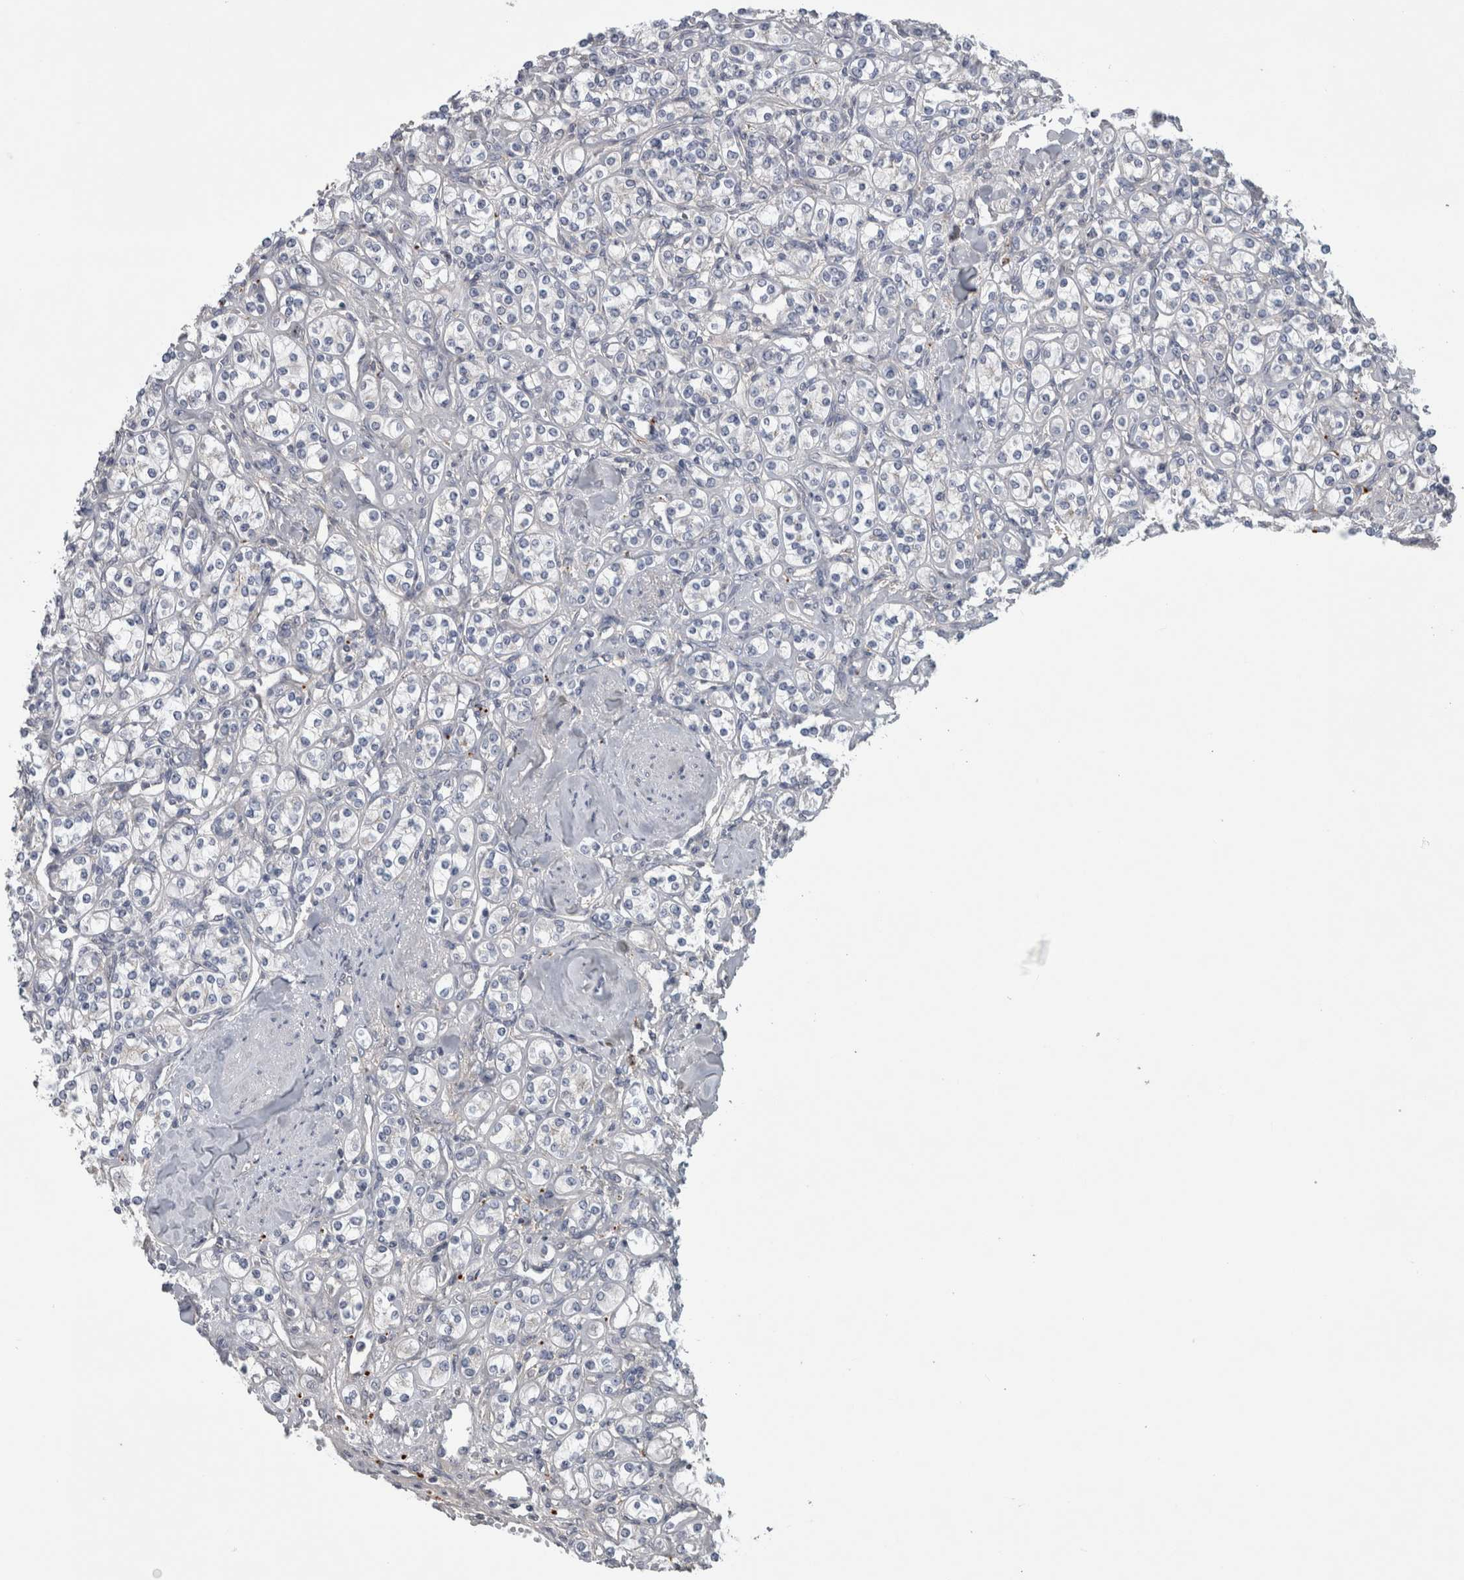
{"staining": {"intensity": "negative", "quantity": "none", "location": "none"}, "tissue": "renal cancer", "cell_type": "Tumor cells", "image_type": "cancer", "snomed": [{"axis": "morphology", "description": "Adenocarcinoma, NOS"}, {"axis": "topography", "description": "Kidney"}], "caption": "Tumor cells show no significant expression in adenocarcinoma (renal).", "gene": "ATXN2", "patient": {"sex": "male", "age": 77}}